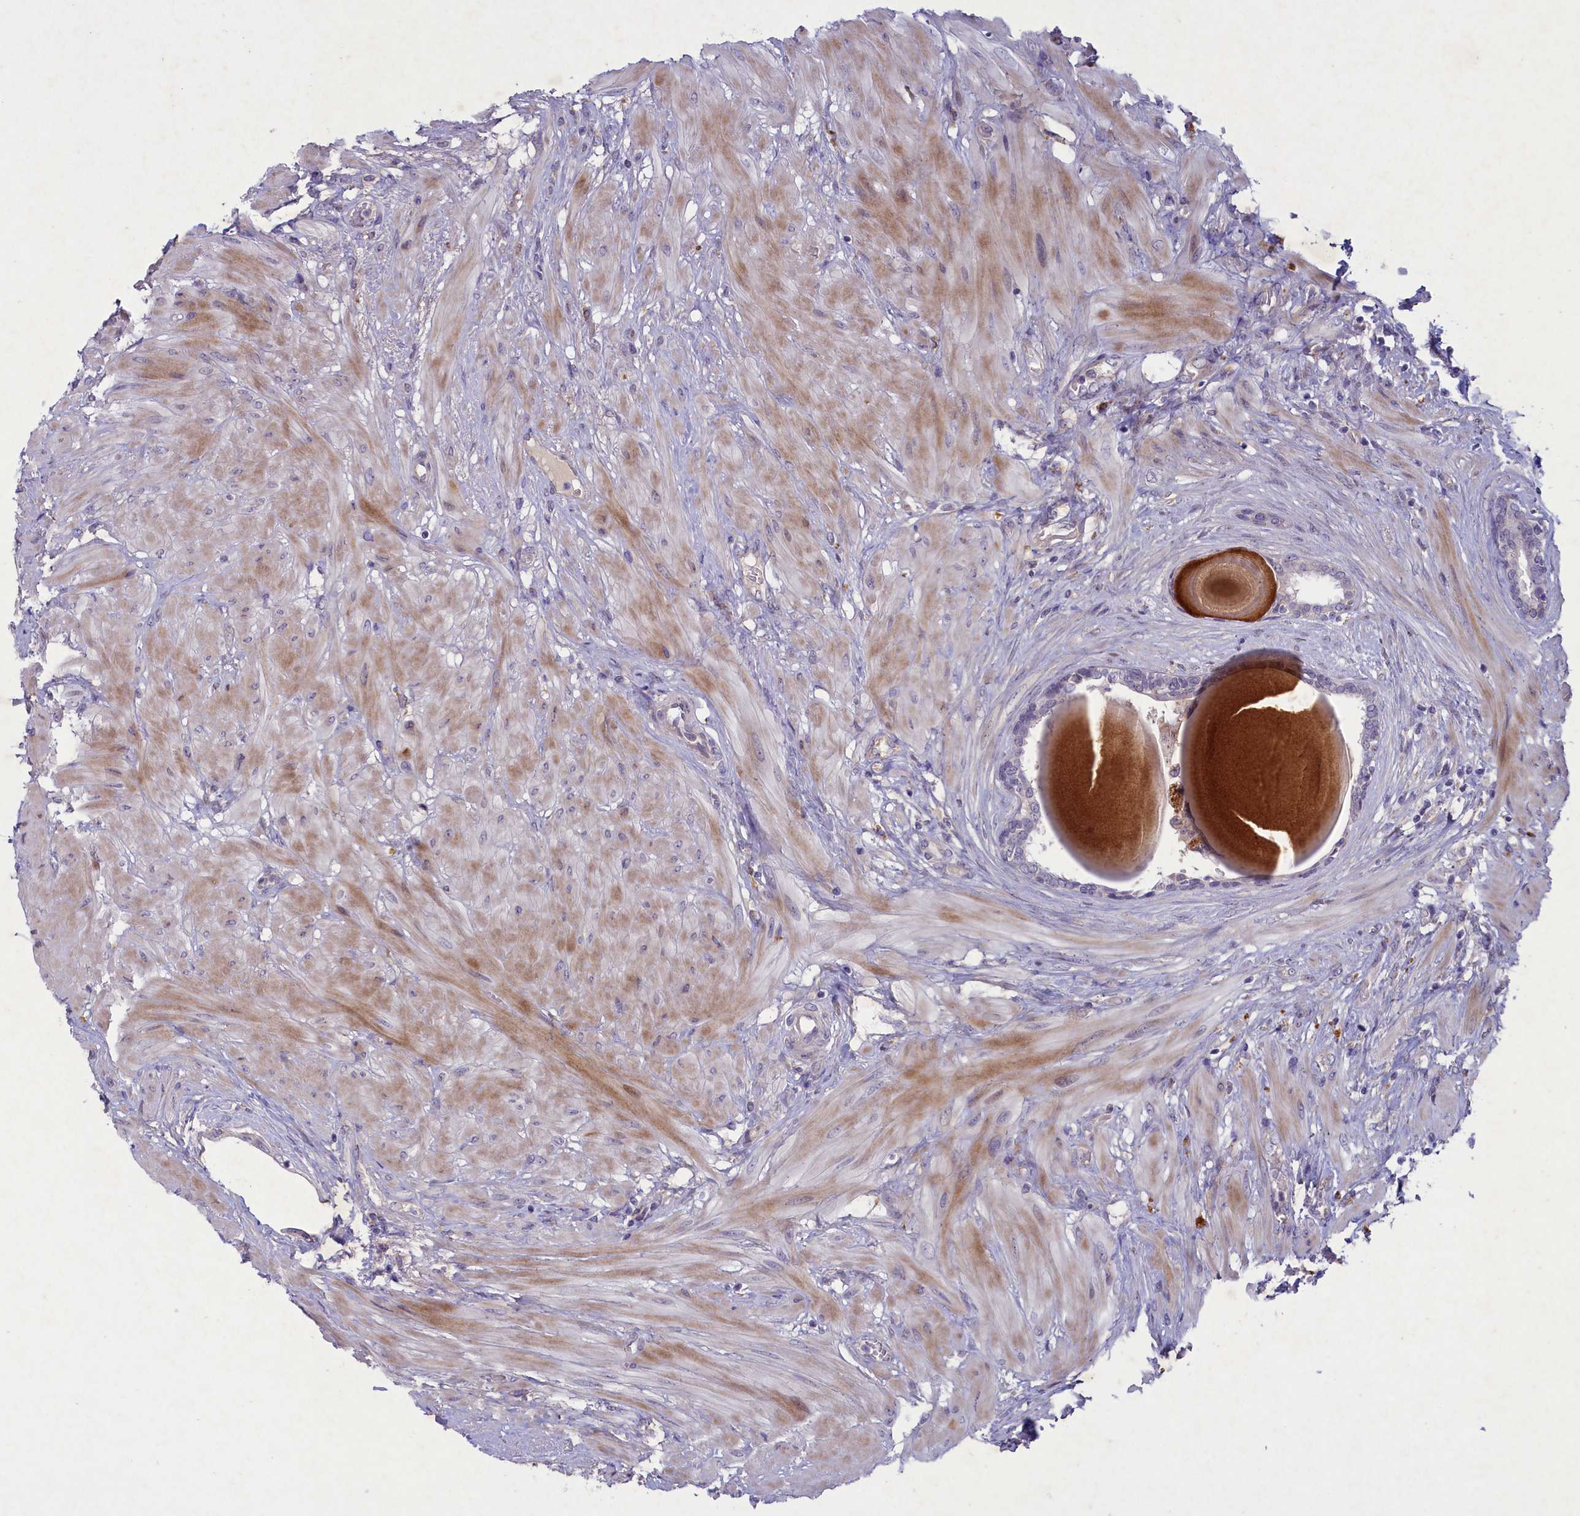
{"staining": {"intensity": "negative", "quantity": "none", "location": "none"}, "tissue": "prostate", "cell_type": "Glandular cells", "image_type": "normal", "snomed": [{"axis": "morphology", "description": "Normal tissue, NOS"}, {"axis": "topography", "description": "Prostate"}], "caption": "An image of human prostate is negative for staining in glandular cells.", "gene": "PLEKHG6", "patient": {"sex": "male", "age": 48}}